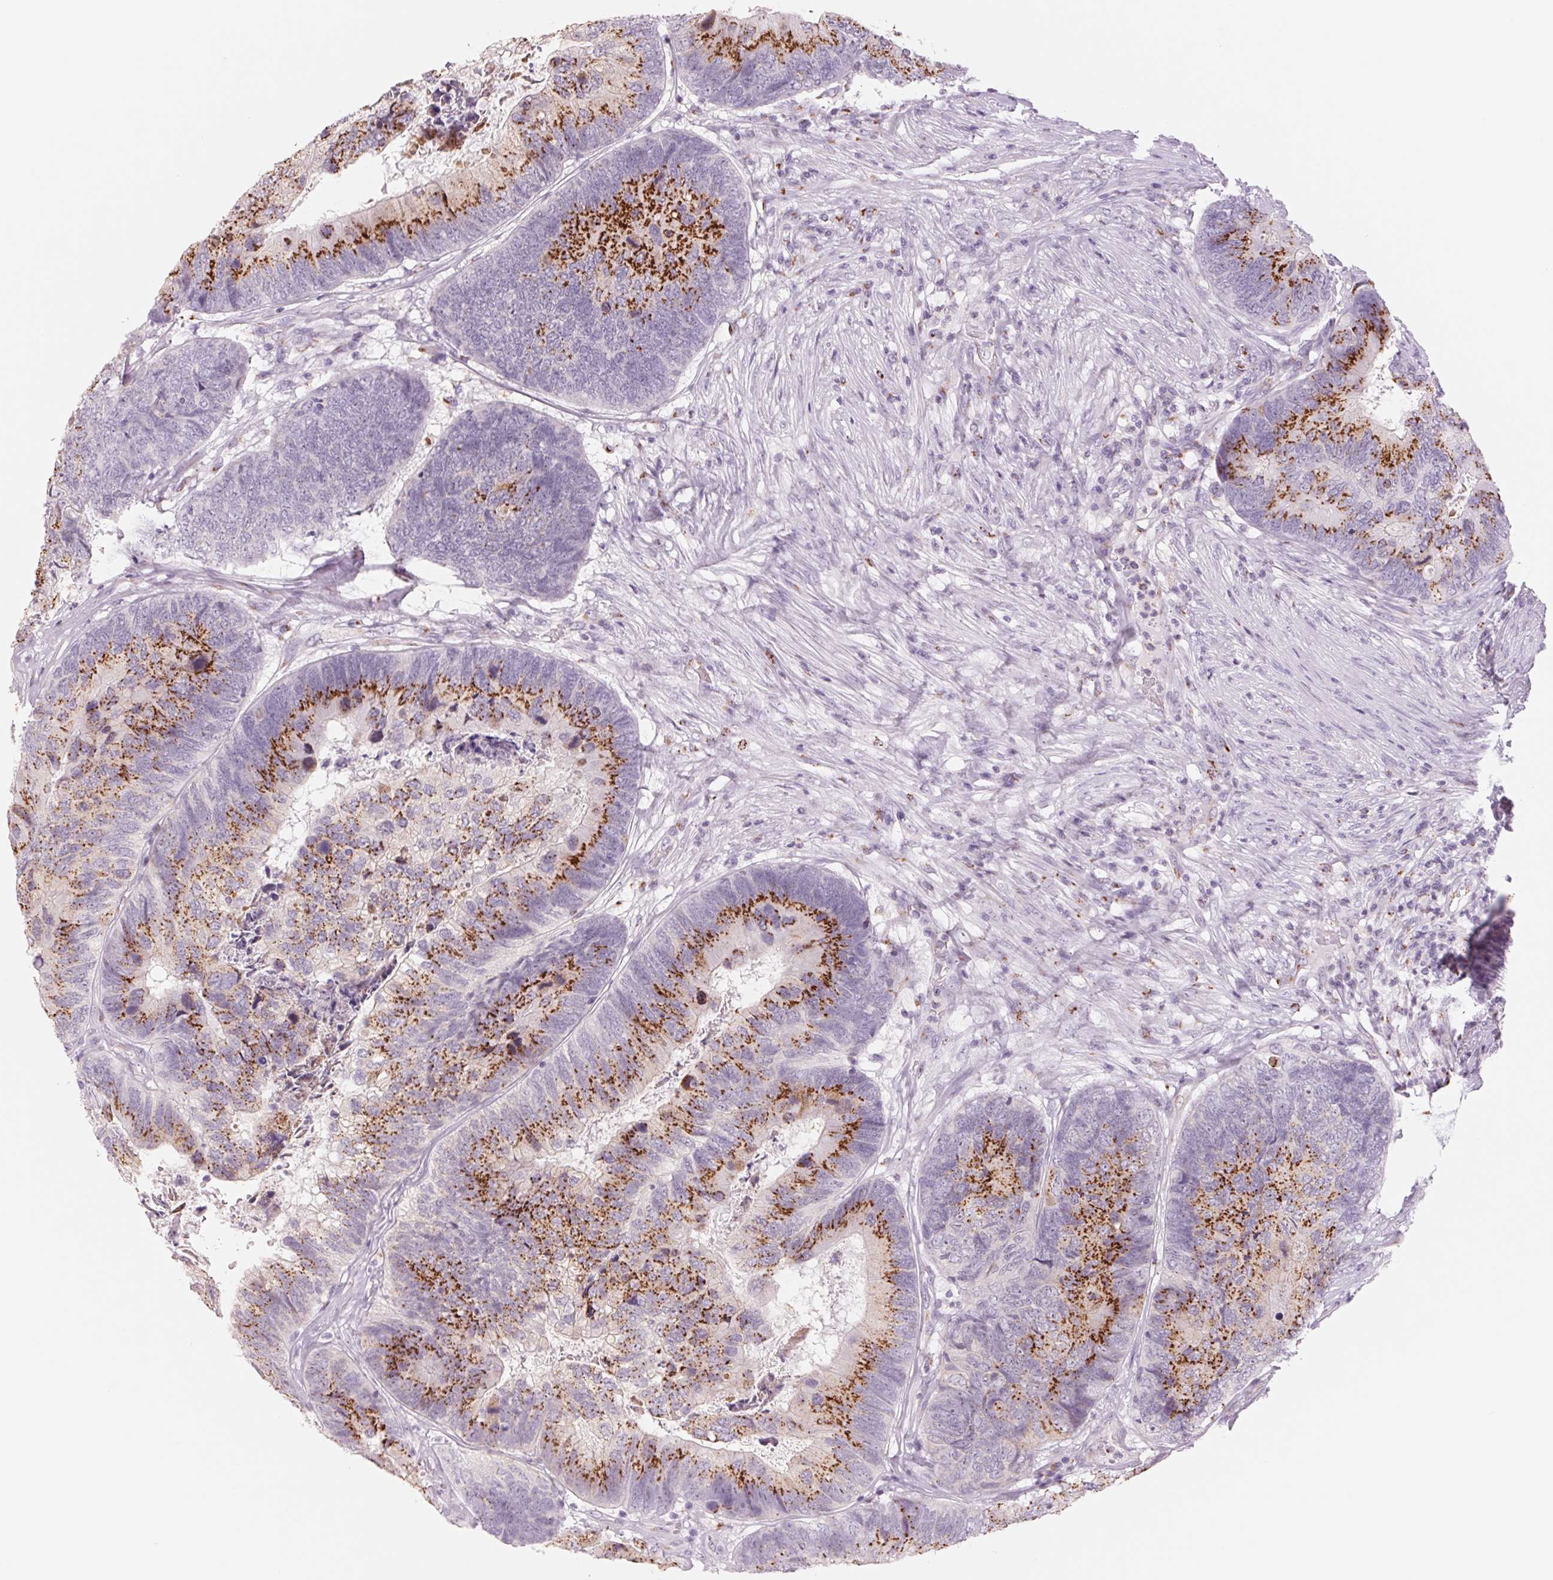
{"staining": {"intensity": "strong", "quantity": ">75%", "location": "cytoplasmic/membranous"}, "tissue": "colorectal cancer", "cell_type": "Tumor cells", "image_type": "cancer", "snomed": [{"axis": "morphology", "description": "Adenocarcinoma, NOS"}, {"axis": "topography", "description": "Colon"}], "caption": "IHC micrograph of neoplastic tissue: colorectal adenocarcinoma stained using IHC exhibits high levels of strong protein expression localized specifically in the cytoplasmic/membranous of tumor cells, appearing as a cytoplasmic/membranous brown color.", "gene": "GALNT7", "patient": {"sex": "female", "age": 67}}